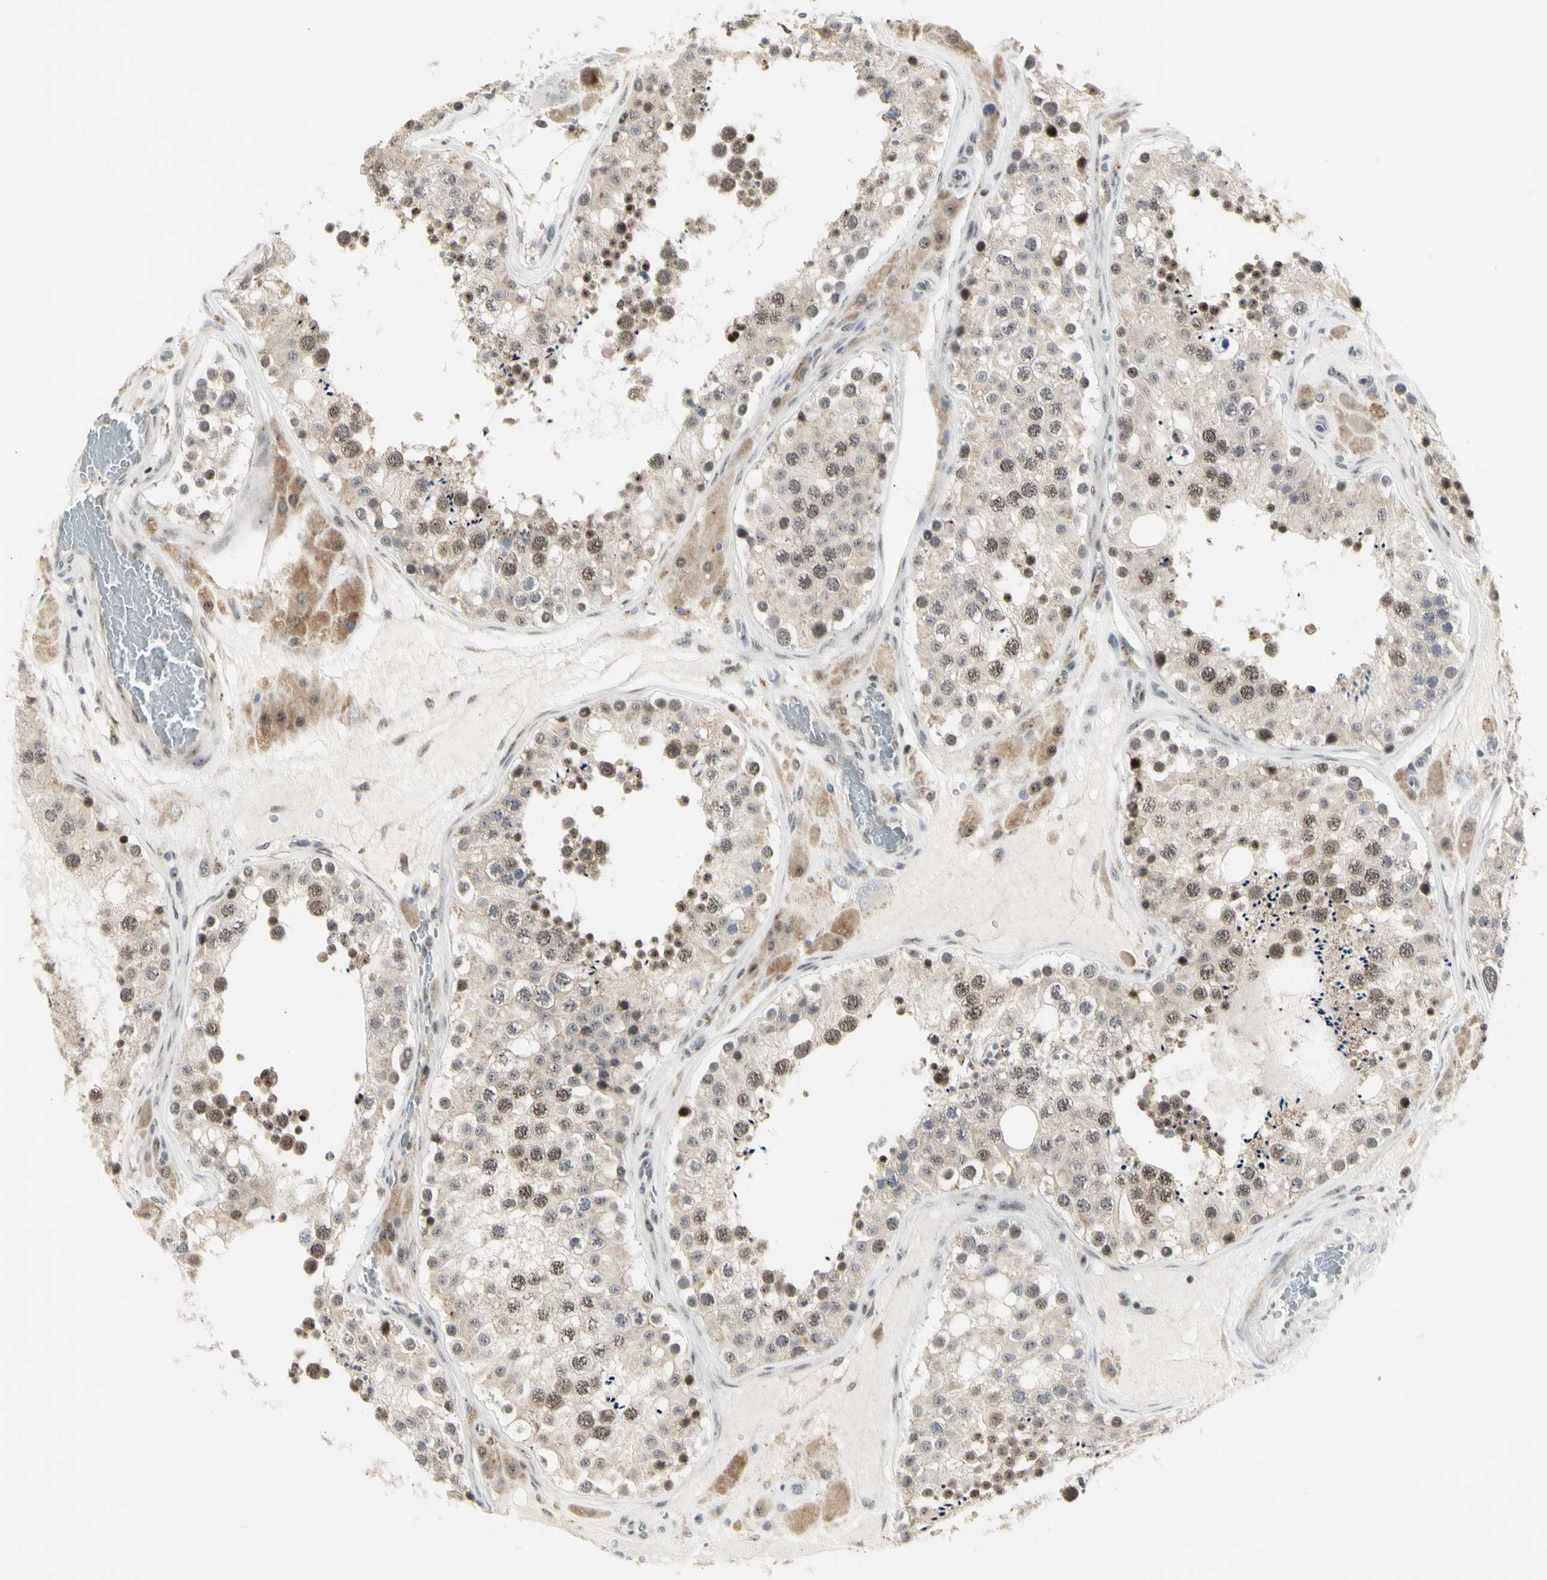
{"staining": {"intensity": "weak", "quantity": "25%-75%", "location": "cytoplasmic/membranous,nuclear"}, "tissue": "testis", "cell_type": "Cells in seminiferous ducts", "image_type": "normal", "snomed": [{"axis": "morphology", "description": "Normal tissue, NOS"}, {"axis": "topography", "description": "Testis"}], "caption": "A photomicrograph of human testis stained for a protein shows weak cytoplasmic/membranous,nuclear brown staining in cells in seminiferous ducts. The staining was performed using DAB, with brown indicating positive protein expression. Nuclei are stained blue with hematoxylin.", "gene": "DHRS7B", "patient": {"sex": "male", "age": 26}}